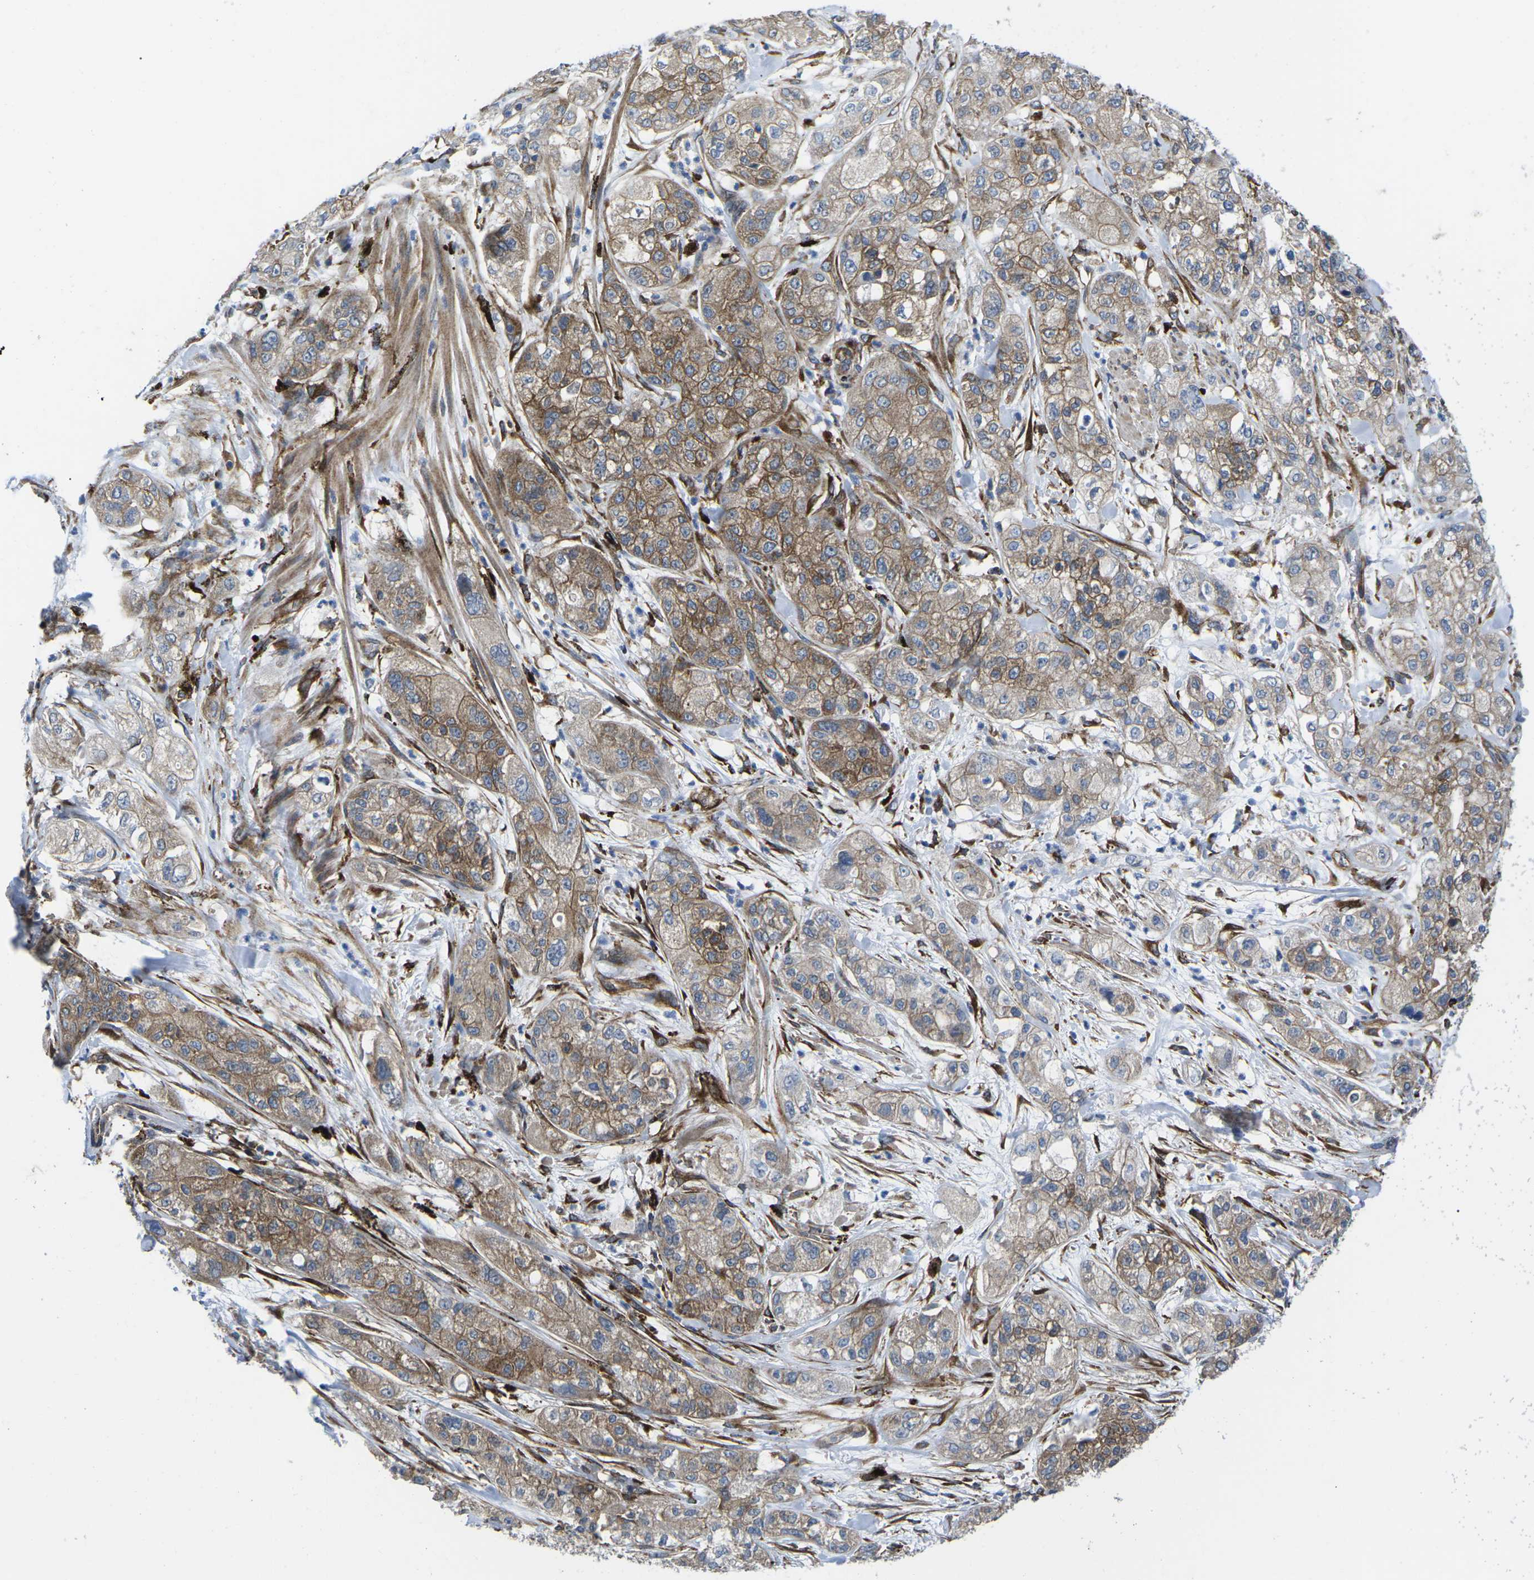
{"staining": {"intensity": "moderate", "quantity": ">75%", "location": "cytoplasmic/membranous"}, "tissue": "pancreatic cancer", "cell_type": "Tumor cells", "image_type": "cancer", "snomed": [{"axis": "morphology", "description": "Adenocarcinoma, NOS"}, {"axis": "topography", "description": "Pancreas"}], "caption": "There is medium levels of moderate cytoplasmic/membranous positivity in tumor cells of pancreatic cancer, as demonstrated by immunohistochemical staining (brown color).", "gene": "DLG1", "patient": {"sex": "female", "age": 78}}